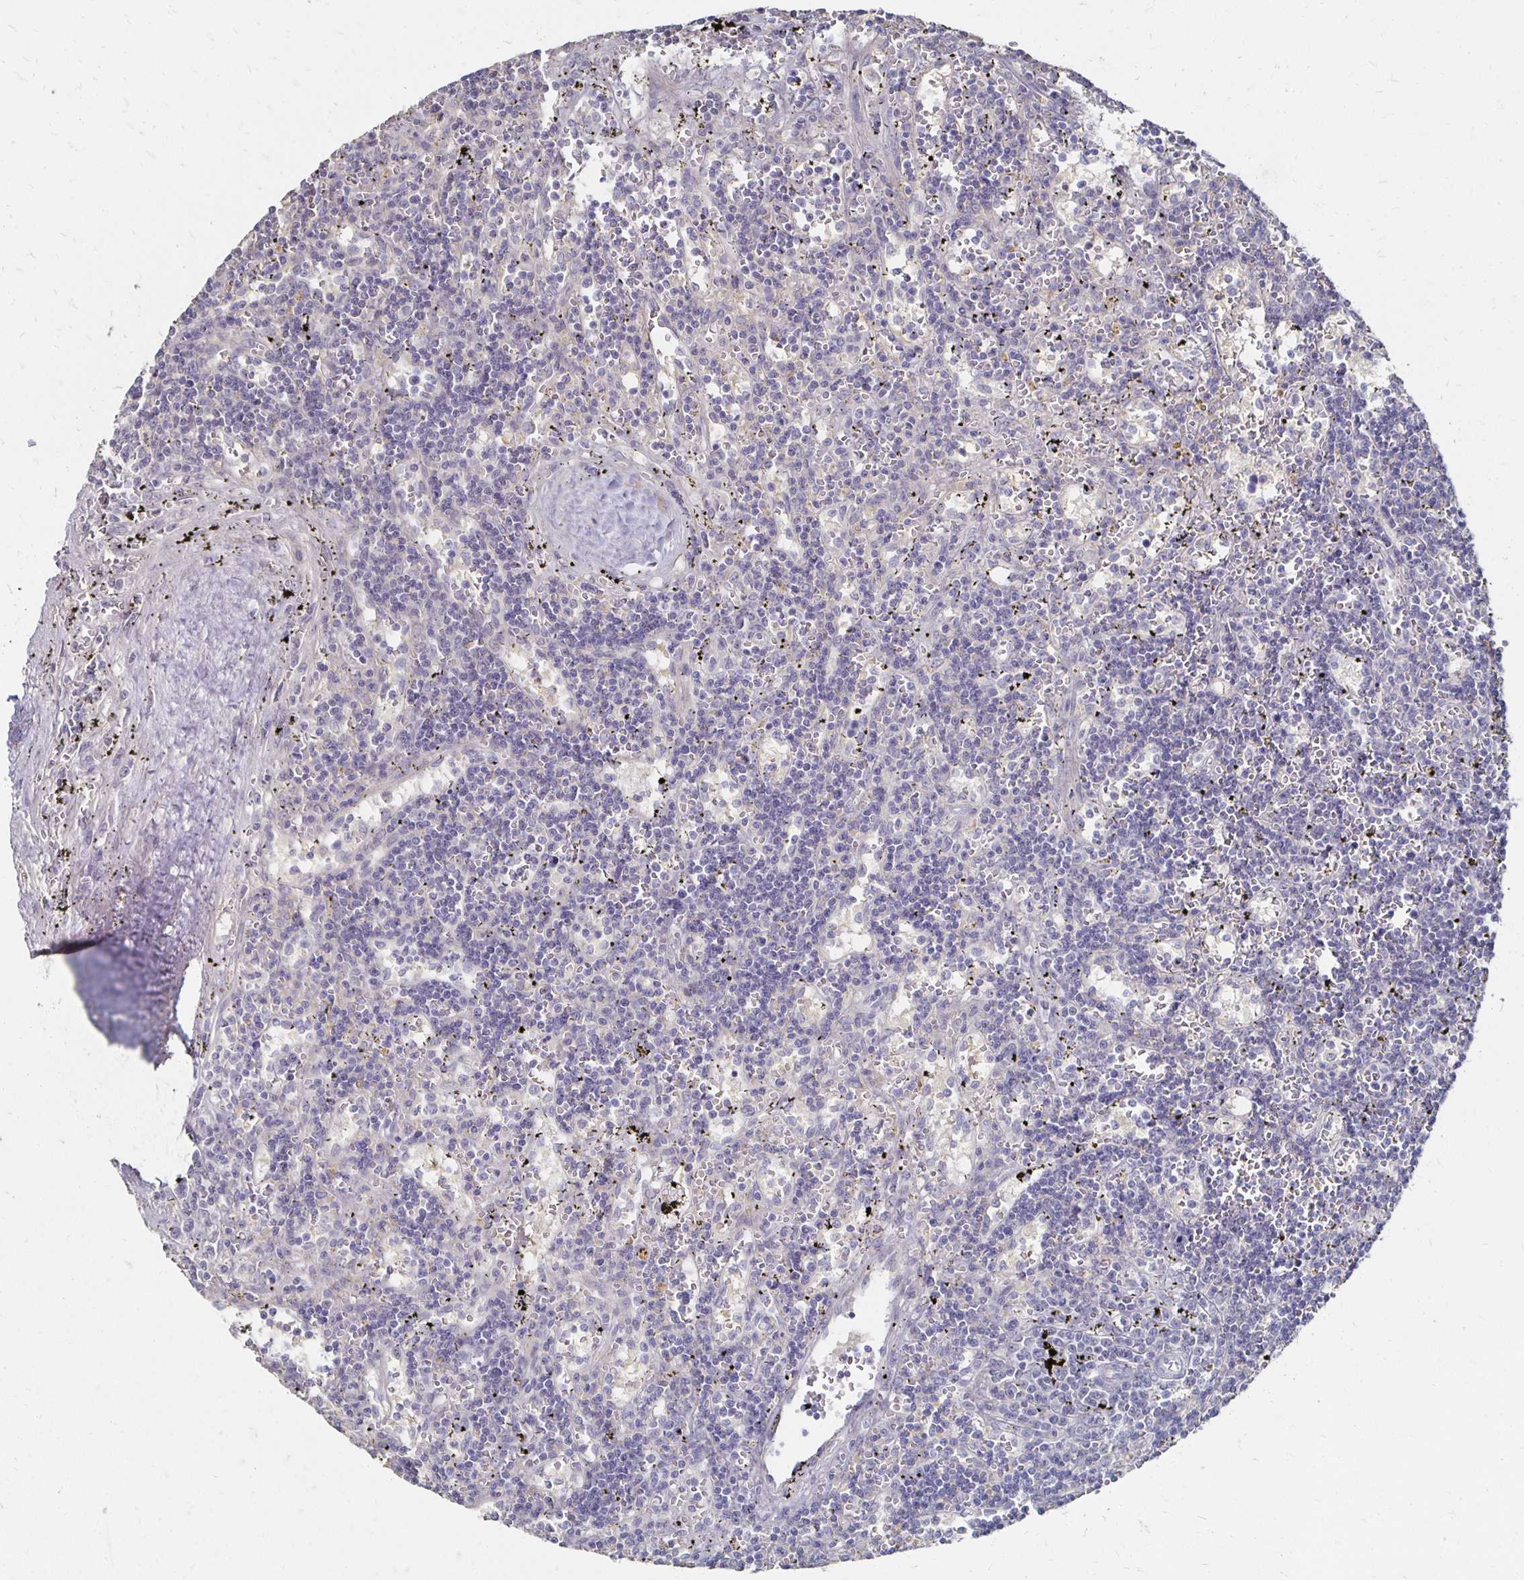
{"staining": {"intensity": "negative", "quantity": "none", "location": "none"}, "tissue": "lymphoma", "cell_type": "Tumor cells", "image_type": "cancer", "snomed": [{"axis": "morphology", "description": "Malignant lymphoma, non-Hodgkin's type, Low grade"}, {"axis": "topography", "description": "Spleen"}], "caption": "This is a histopathology image of immunohistochemistry staining of low-grade malignant lymphoma, non-Hodgkin's type, which shows no positivity in tumor cells.", "gene": "ZNF727", "patient": {"sex": "male", "age": 60}}